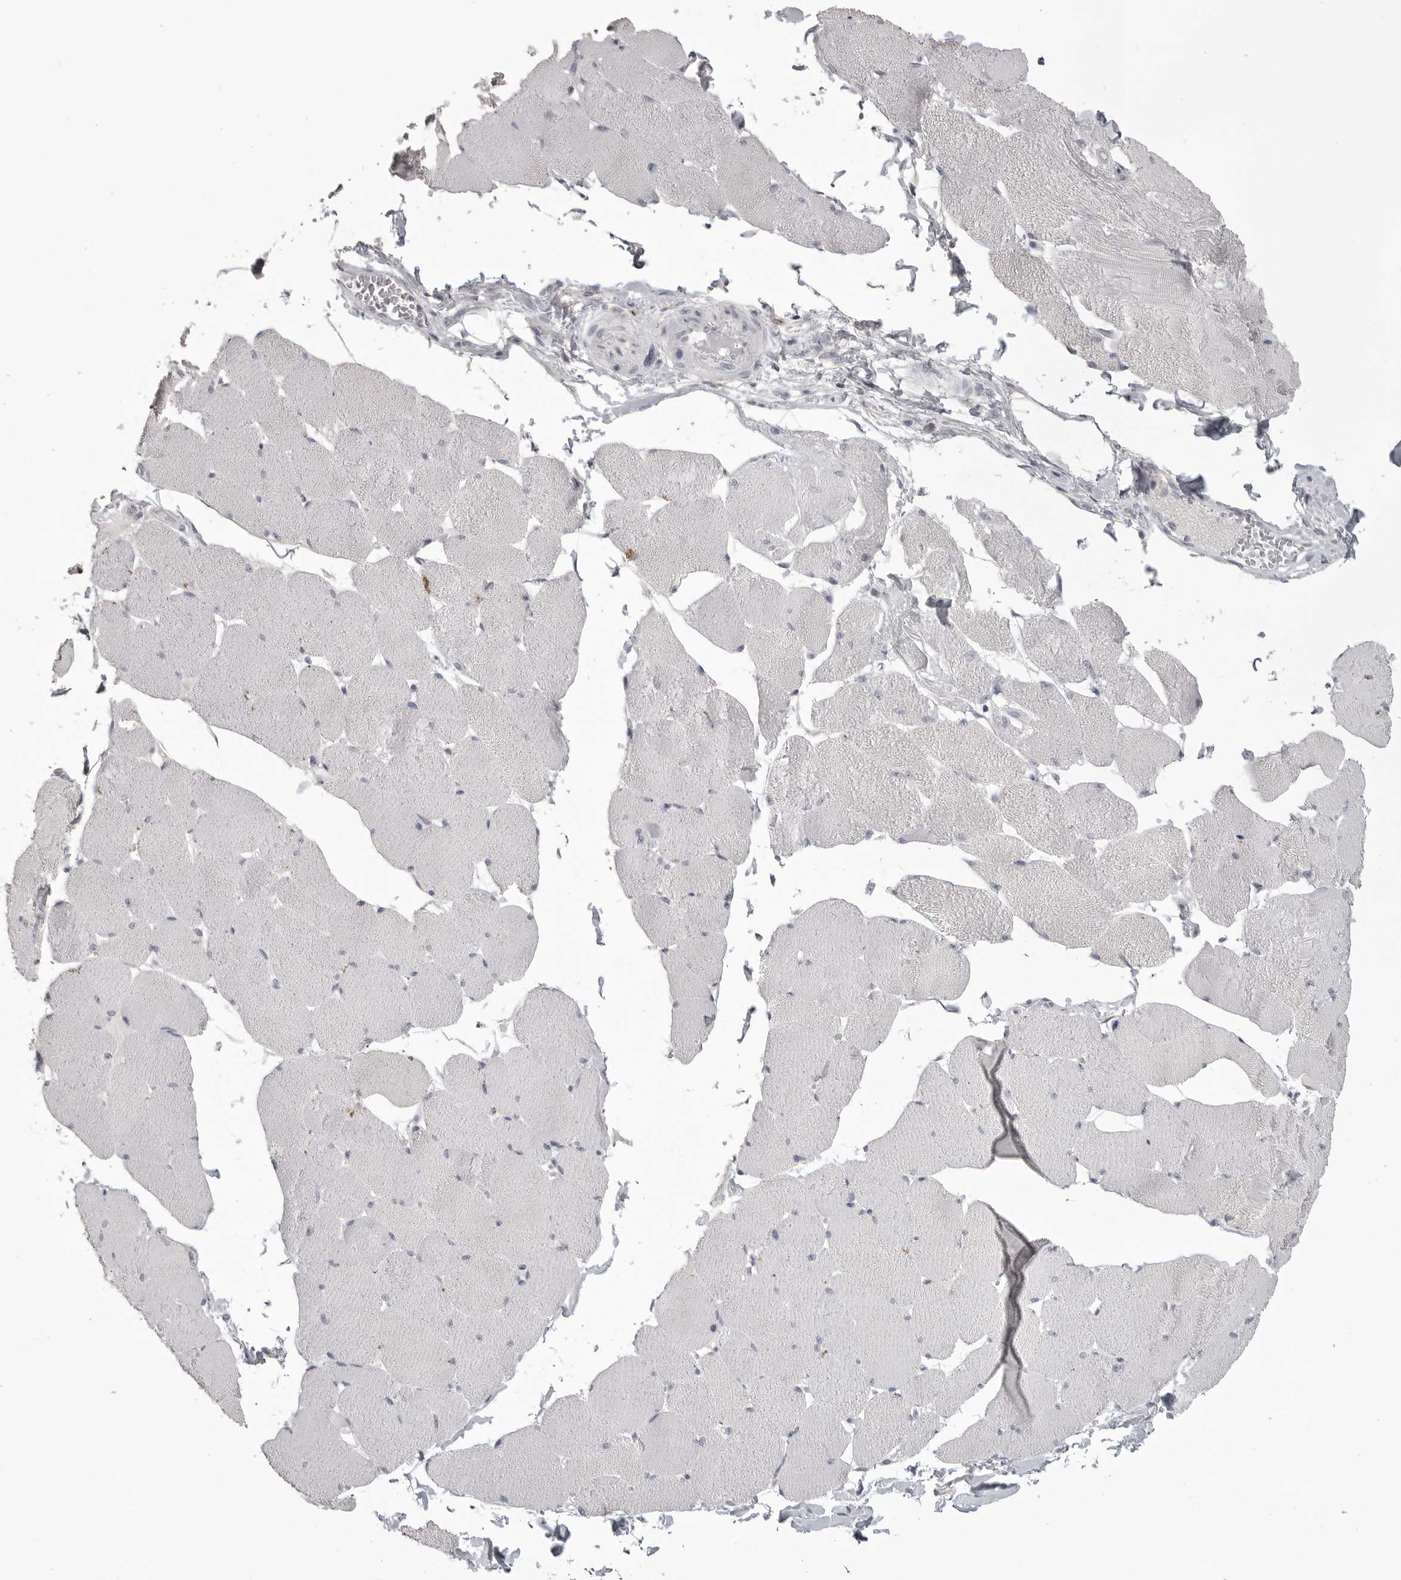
{"staining": {"intensity": "negative", "quantity": "none", "location": "none"}, "tissue": "skeletal muscle", "cell_type": "Myocytes", "image_type": "normal", "snomed": [{"axis": "morphology", "description": "Normal tissue, NOS"}, {"axis": "topography", "description": "Skin"}, {"axis": "topography", "description": "Skeletal muscle"}], "caption": "An image of skeletal muscle stained for a protein exhibits no brown staining in myocytes. (Immunohistochemistry, brightfield microscopy, high magnification).", "gene": "TIMP1", "patient": {"sex": "male", "age": 83}}